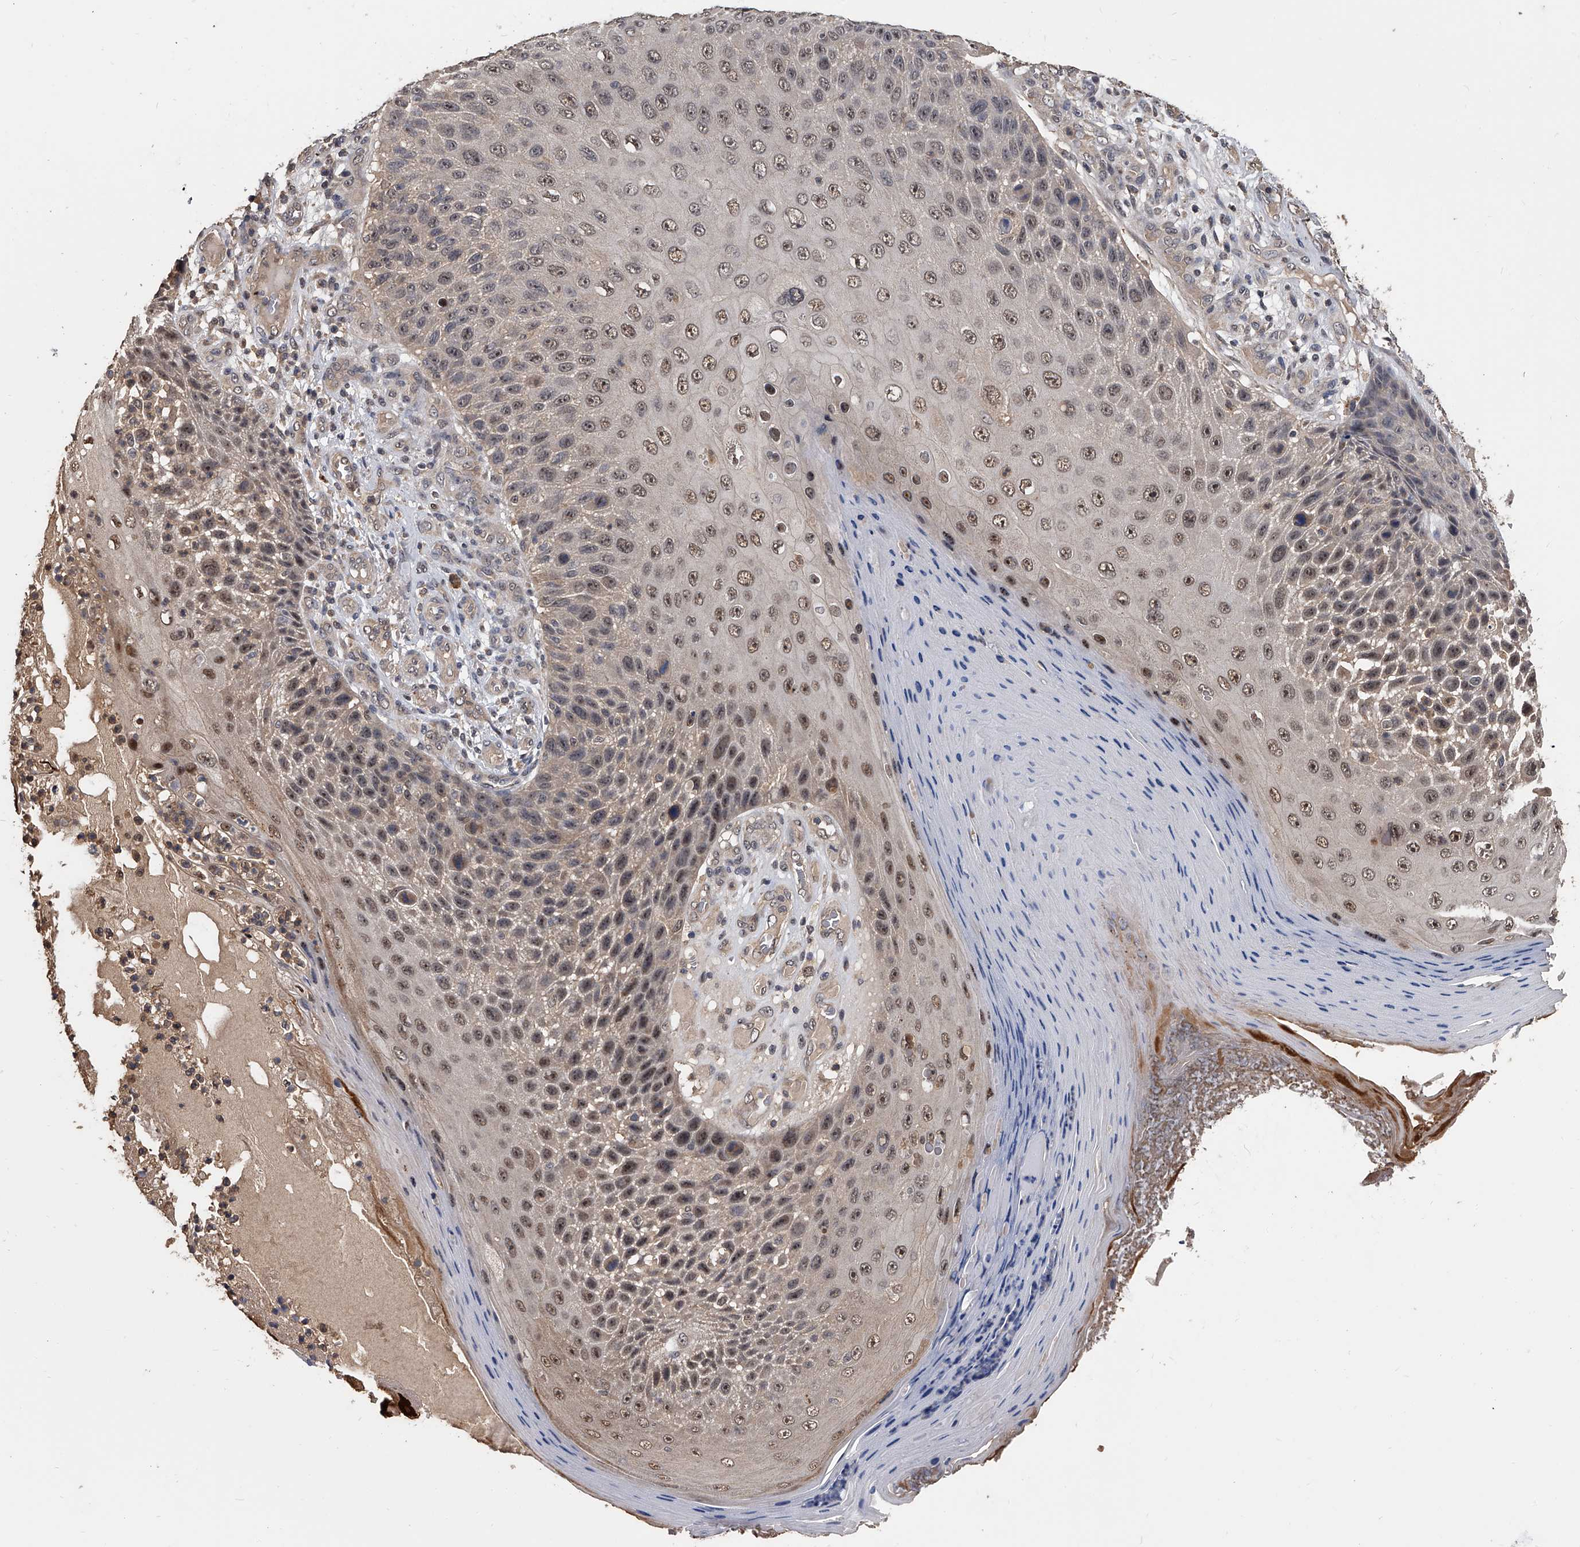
{"staining": {"intensity": "moderate", "quantity": "25%-75%", "location": "nuclear"}, "tissue": "skin cancer", "cell_type": "Tumor cells", "image_type": "cancer", "snomed": [{"axis": "morphology", "description": "Squamous cell carcinoma, NOS"}, {"axis": "topography", "description": "Skin"}], "caption": "Human skin squamous cell carcinoma stained with a protein marker demonstrates moderate staining in tumor cells.", "gene": "EFCAB7", "patient": {"sex": "female", "age": 88}}